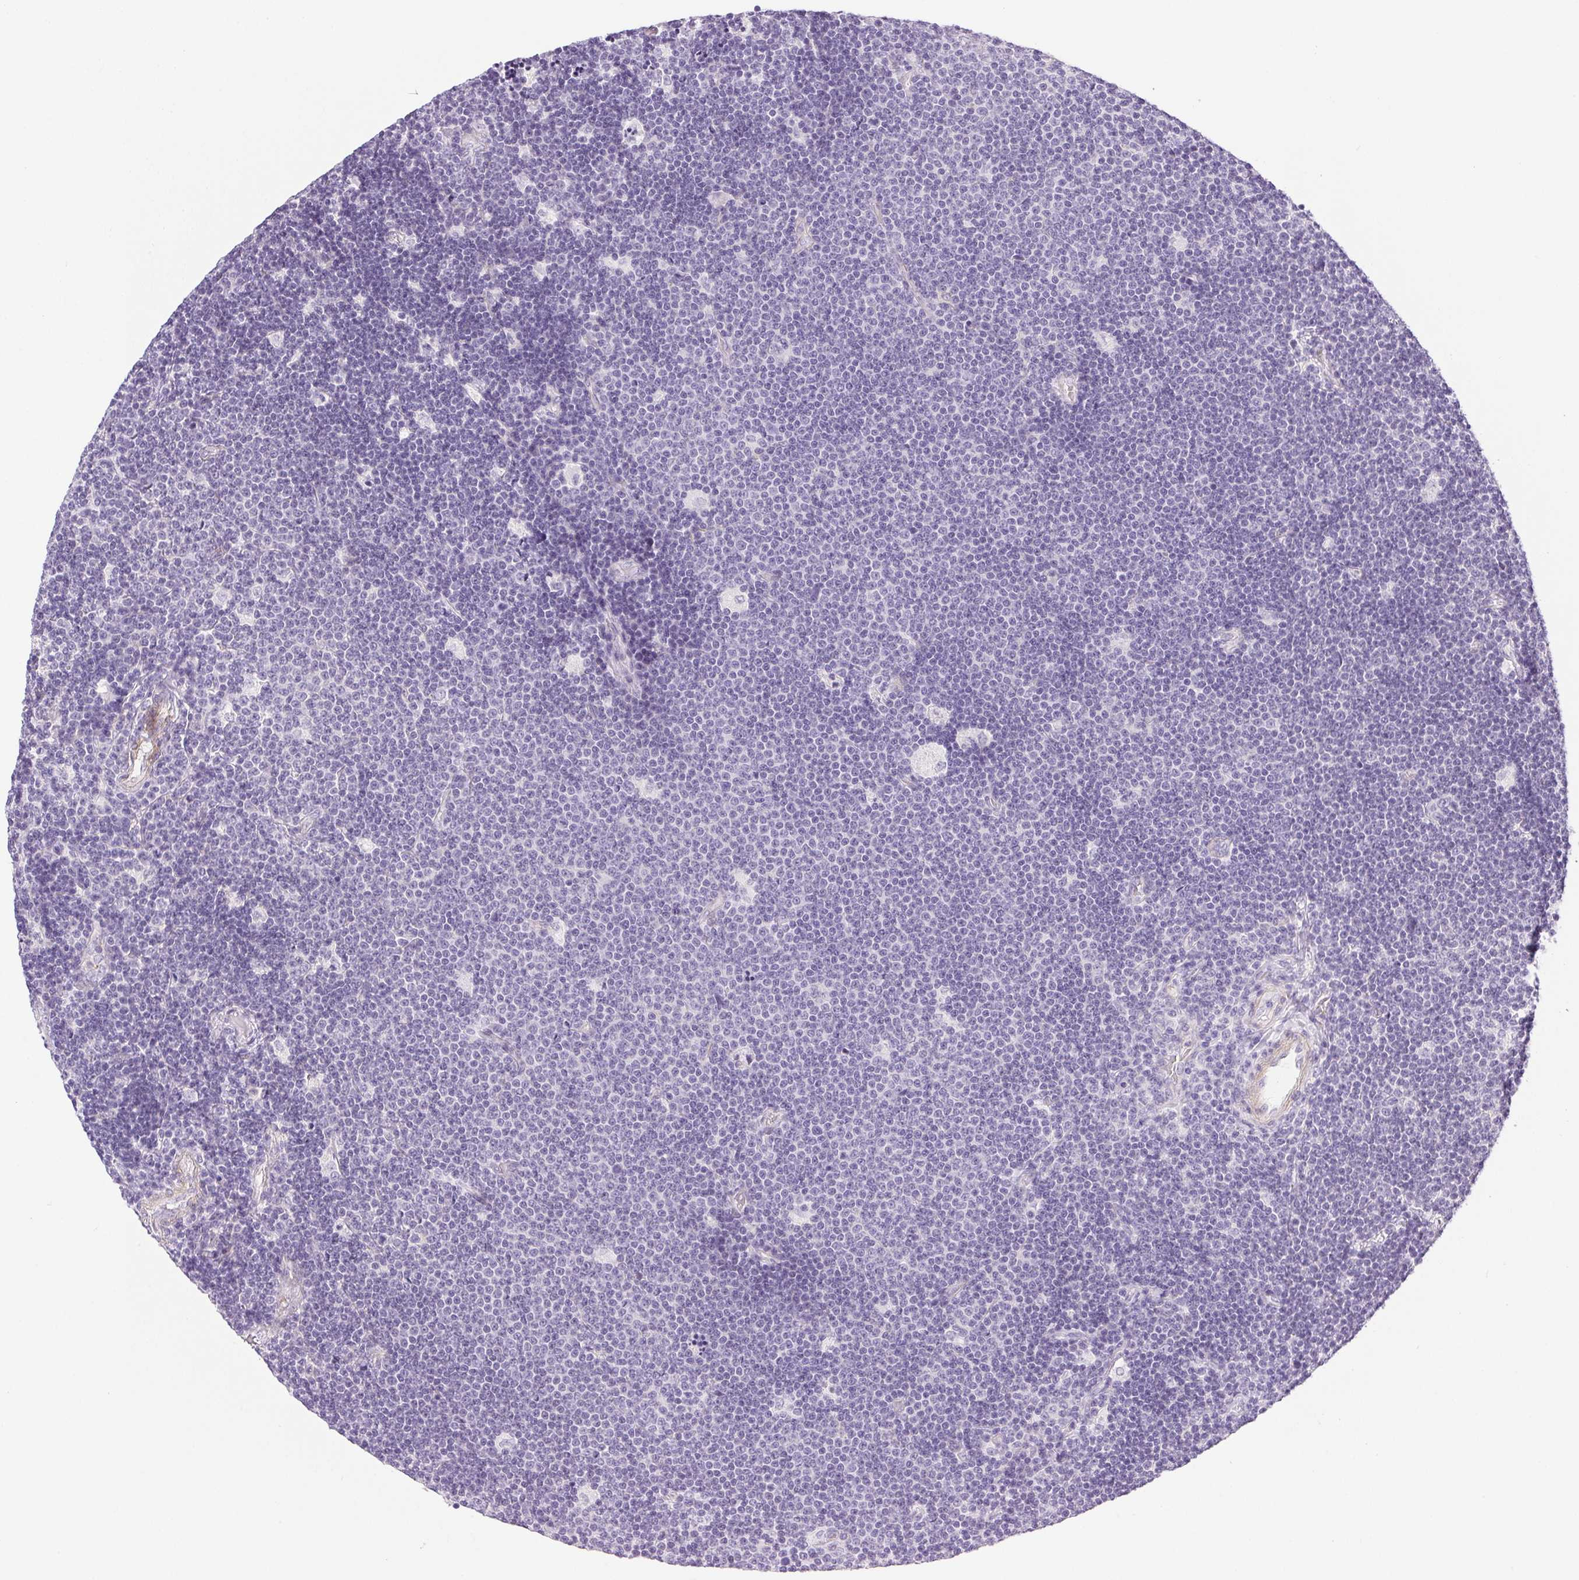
{"staining": {"intensity": "negative", "quantity": "none", "location": "none"}, "tissue": "lymphoma", "cell_type": "Tumor cells", "image_type": "cancer", "snomed": [{"axis": "morphology", "description": "Malignant lymphoma, non-Hodgkin's type, Low grade"}, {"axis": "topography", "description": "Brain"}], "caption": "A micrograph of human lymphoma is negative for staining in tumor cells.", "gene": "PRL", "patient": {"sex": "female", "age": 66}}